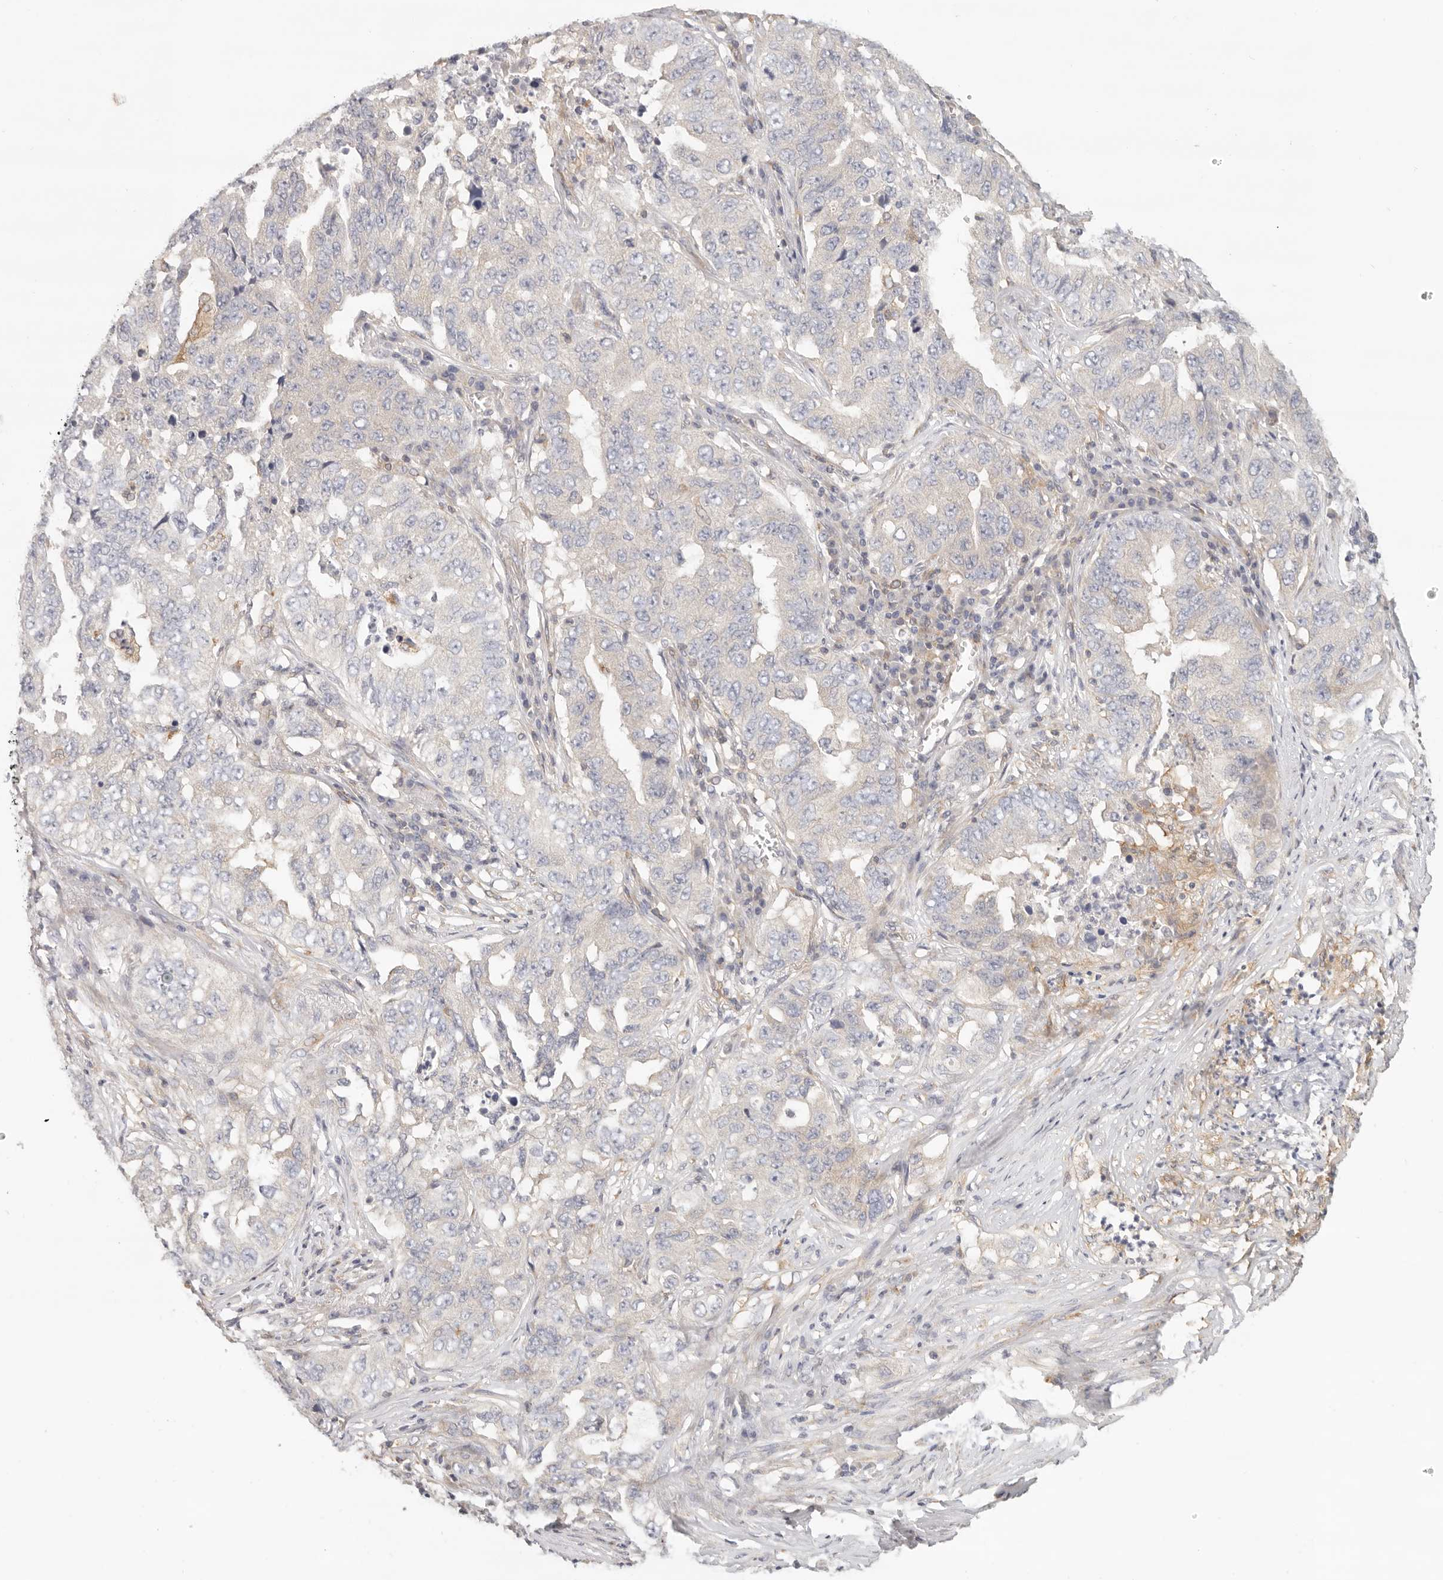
{"staining": {"intensity": "negative", "quantity": "none", "location": "none"}, "tissue": "lung cancer", "cell_type": "Tumor cells", "image_type": "cancer", "snomed": [{"axis": "morphology", "description": "Adenocarcinoma, NOS"}, {"axis": "topography", "description": "Lung"}], "caption": "Immunohistochemical staining of lung cancer demonstrates no significant expression in tumor cells.", "gene": "ANXA9", "patient": {"sex": "female", "age": 51}}